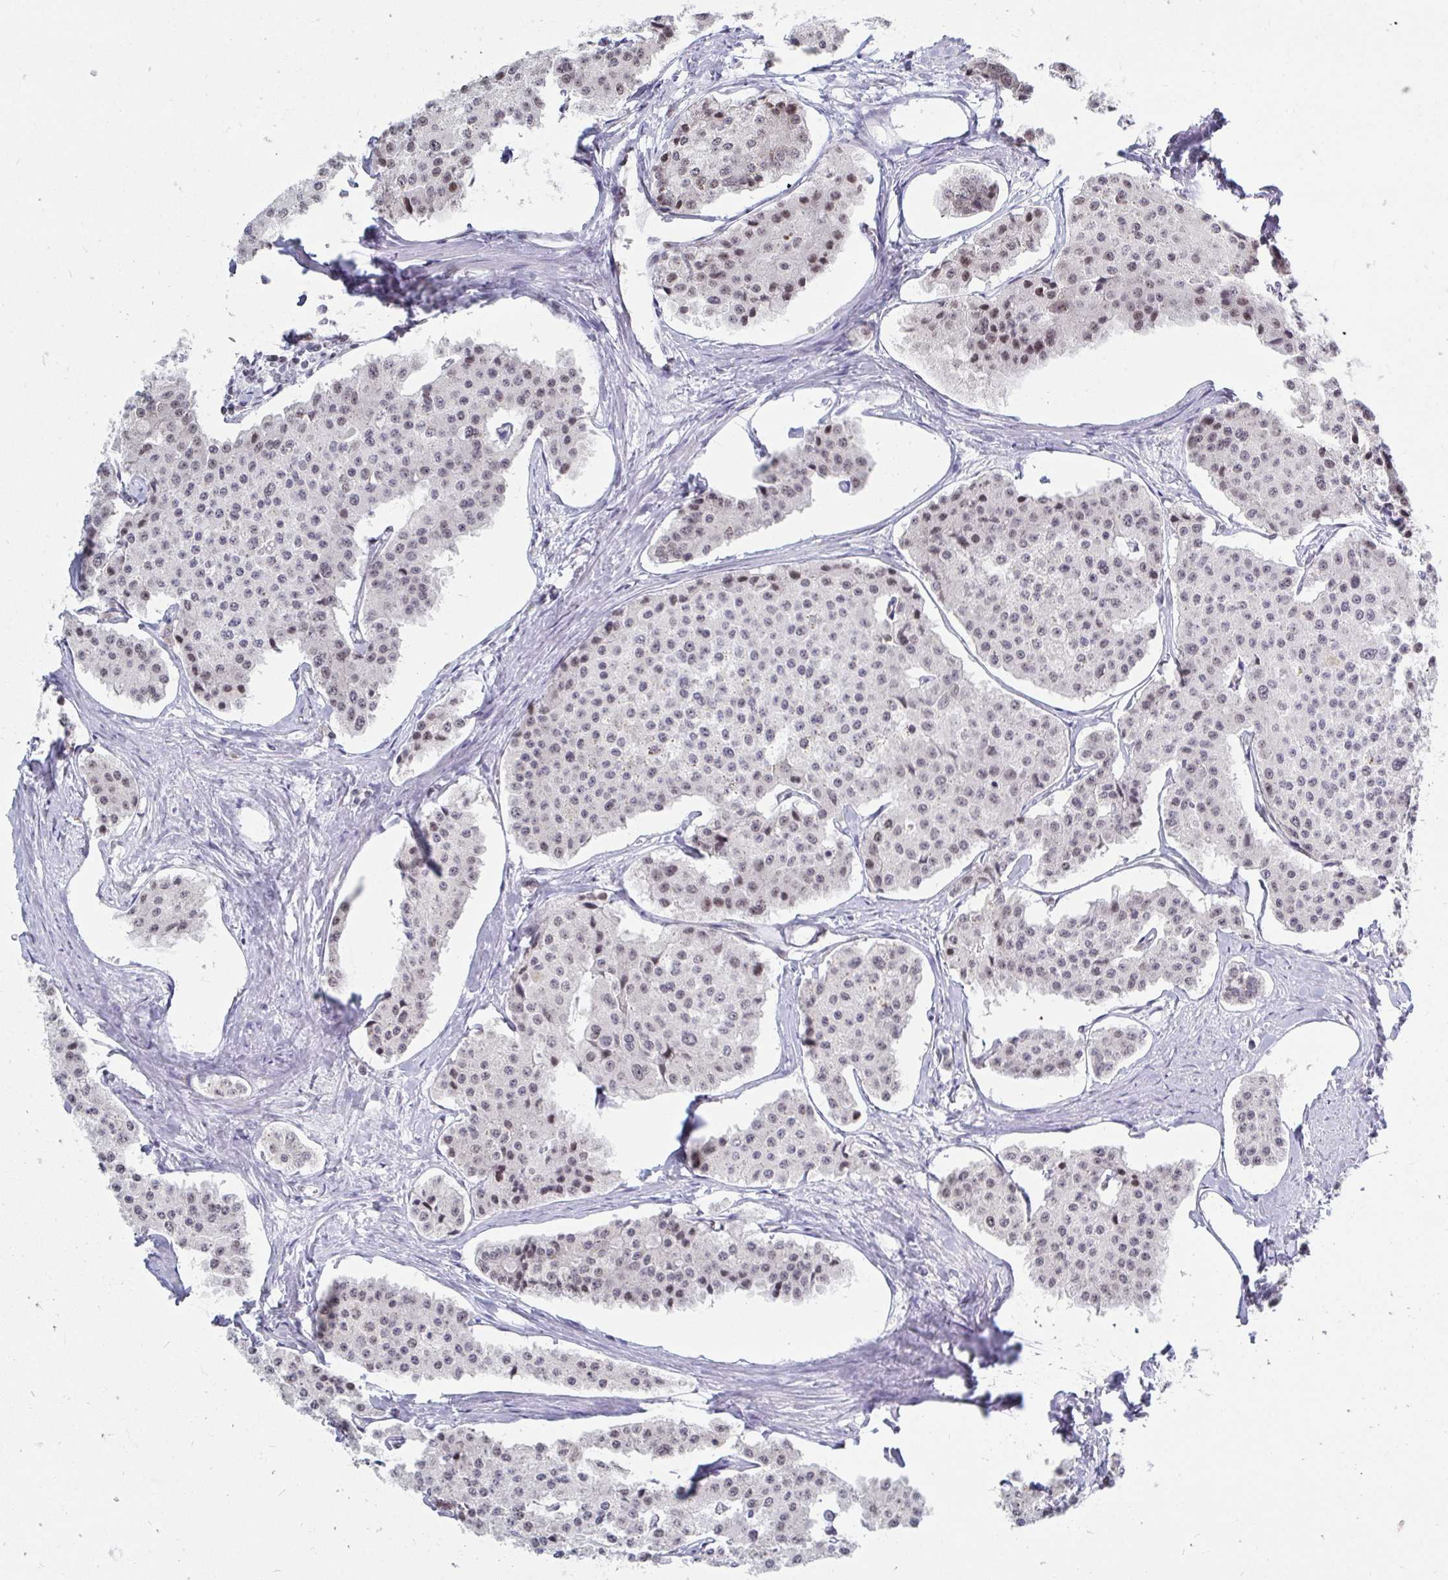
{"staining": {"intensity": "weak", "quantity": "<25%", "location": "nuclear"}, "tissue": "carcinoid", "cell_type": "Tumor cells", "image_type": "cancer", "snomed": [{"axis": "morphology", "description": "Carcinoid, malignant, NOS"}, {"axis": "topography", "description": "Small intestine"}], "caption": "IHC of human malignant carcinoid demonstrates no positivity in tumor cells.", "gene": "TRIP12", "patient": {"sex": "female", "age": 65}}